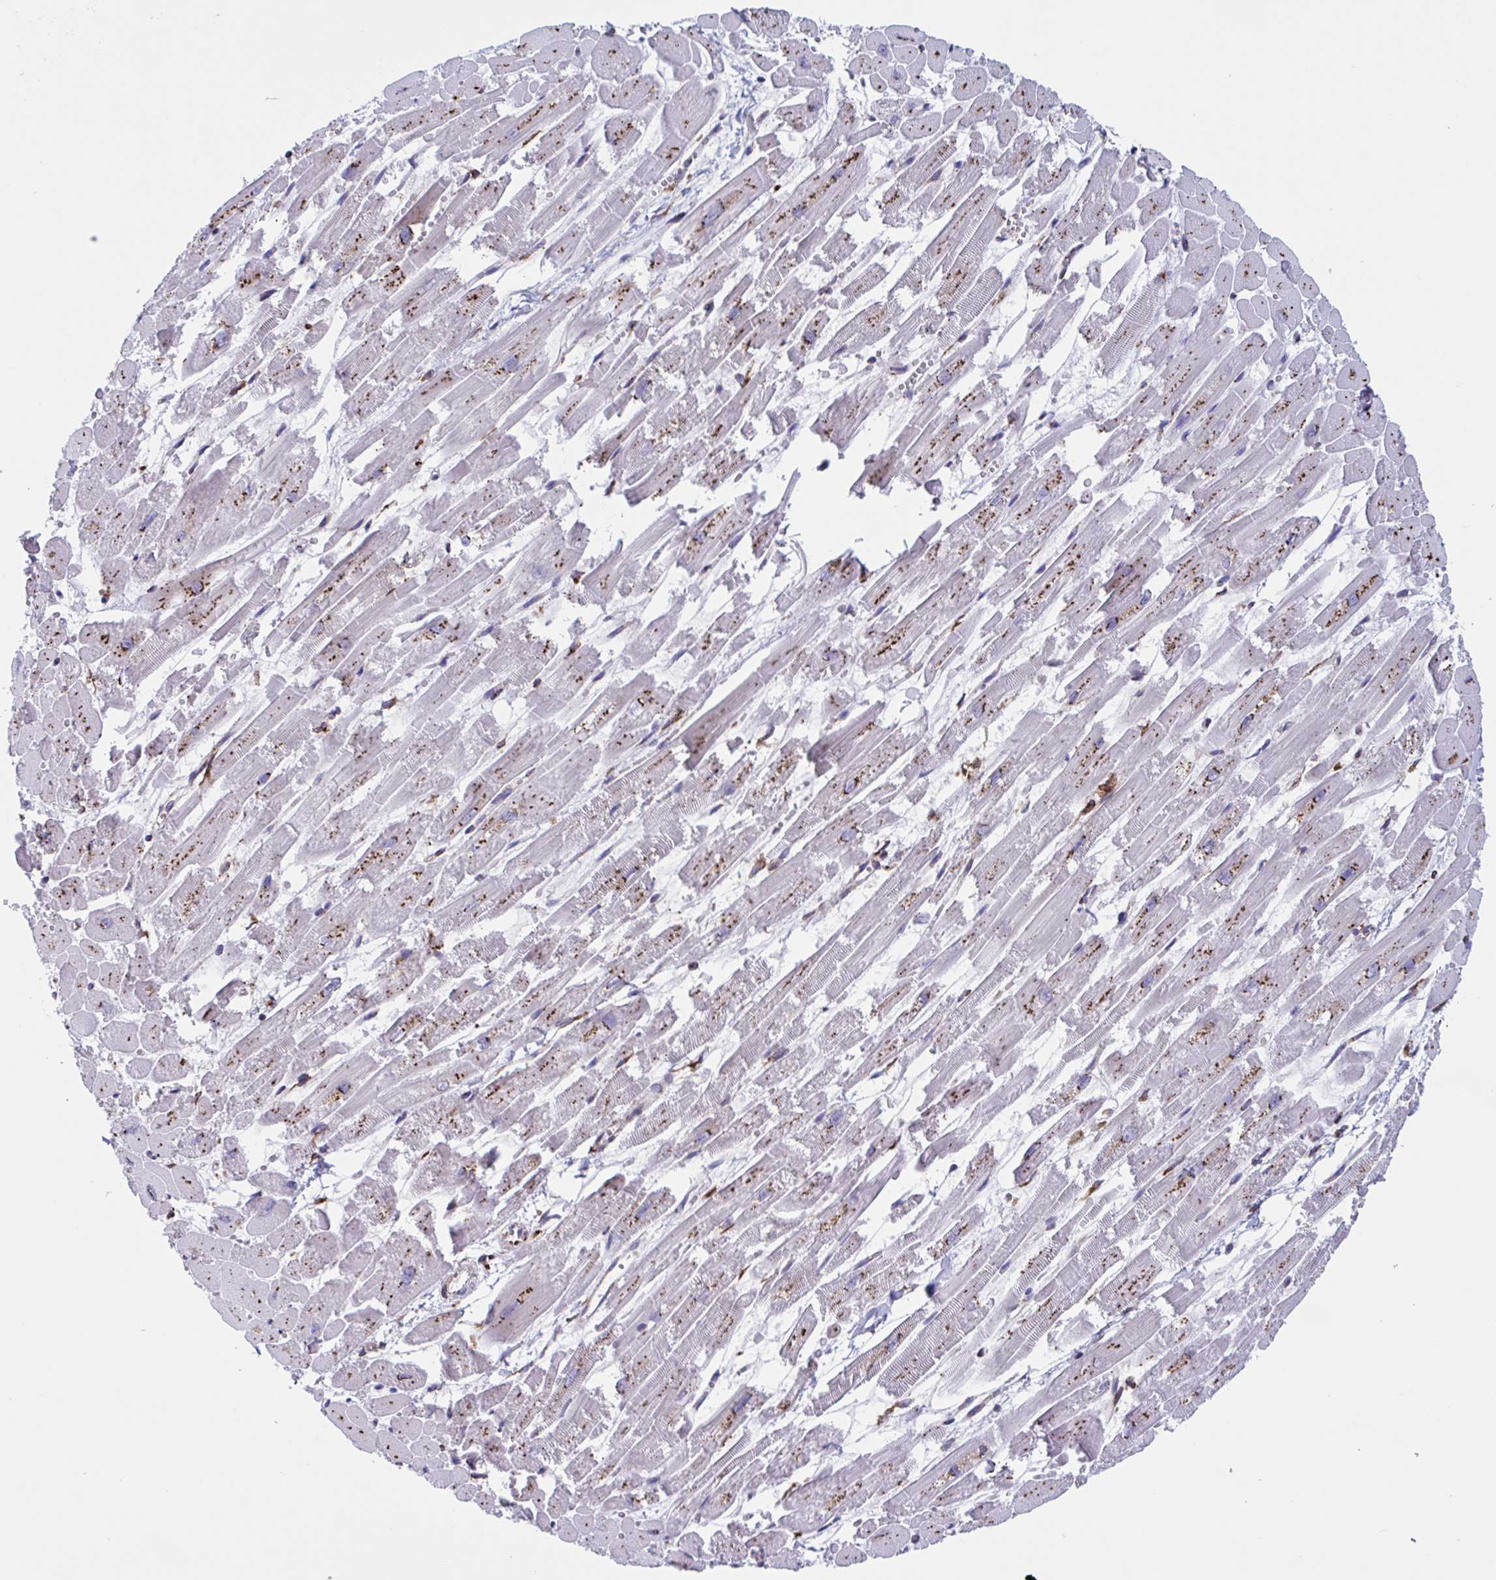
{"staining": {"intensity": "moderate", "quantity": "25%-75%", "location": "cytoplasmic/membranous"}, "tissue": "heart muscle", "cell_type": "Cardiomyocytes", "image_type": "normal", "snomed": [{"axis": "morphology", "description": "Normal tissue, NOS"}, {"axis": "topography", "description": "Heart"}], "caption": "An image of heart muscle stained for a protein reveals moderate cytoplasmic/membranous brown staining in cardiomyocytes. (DAB (3,3'-diaminobenzidine) = brown stain, brightfield microscopy at high magnification).", "gene": "RFK", "patient": {"sex": "female", "age": 52}}